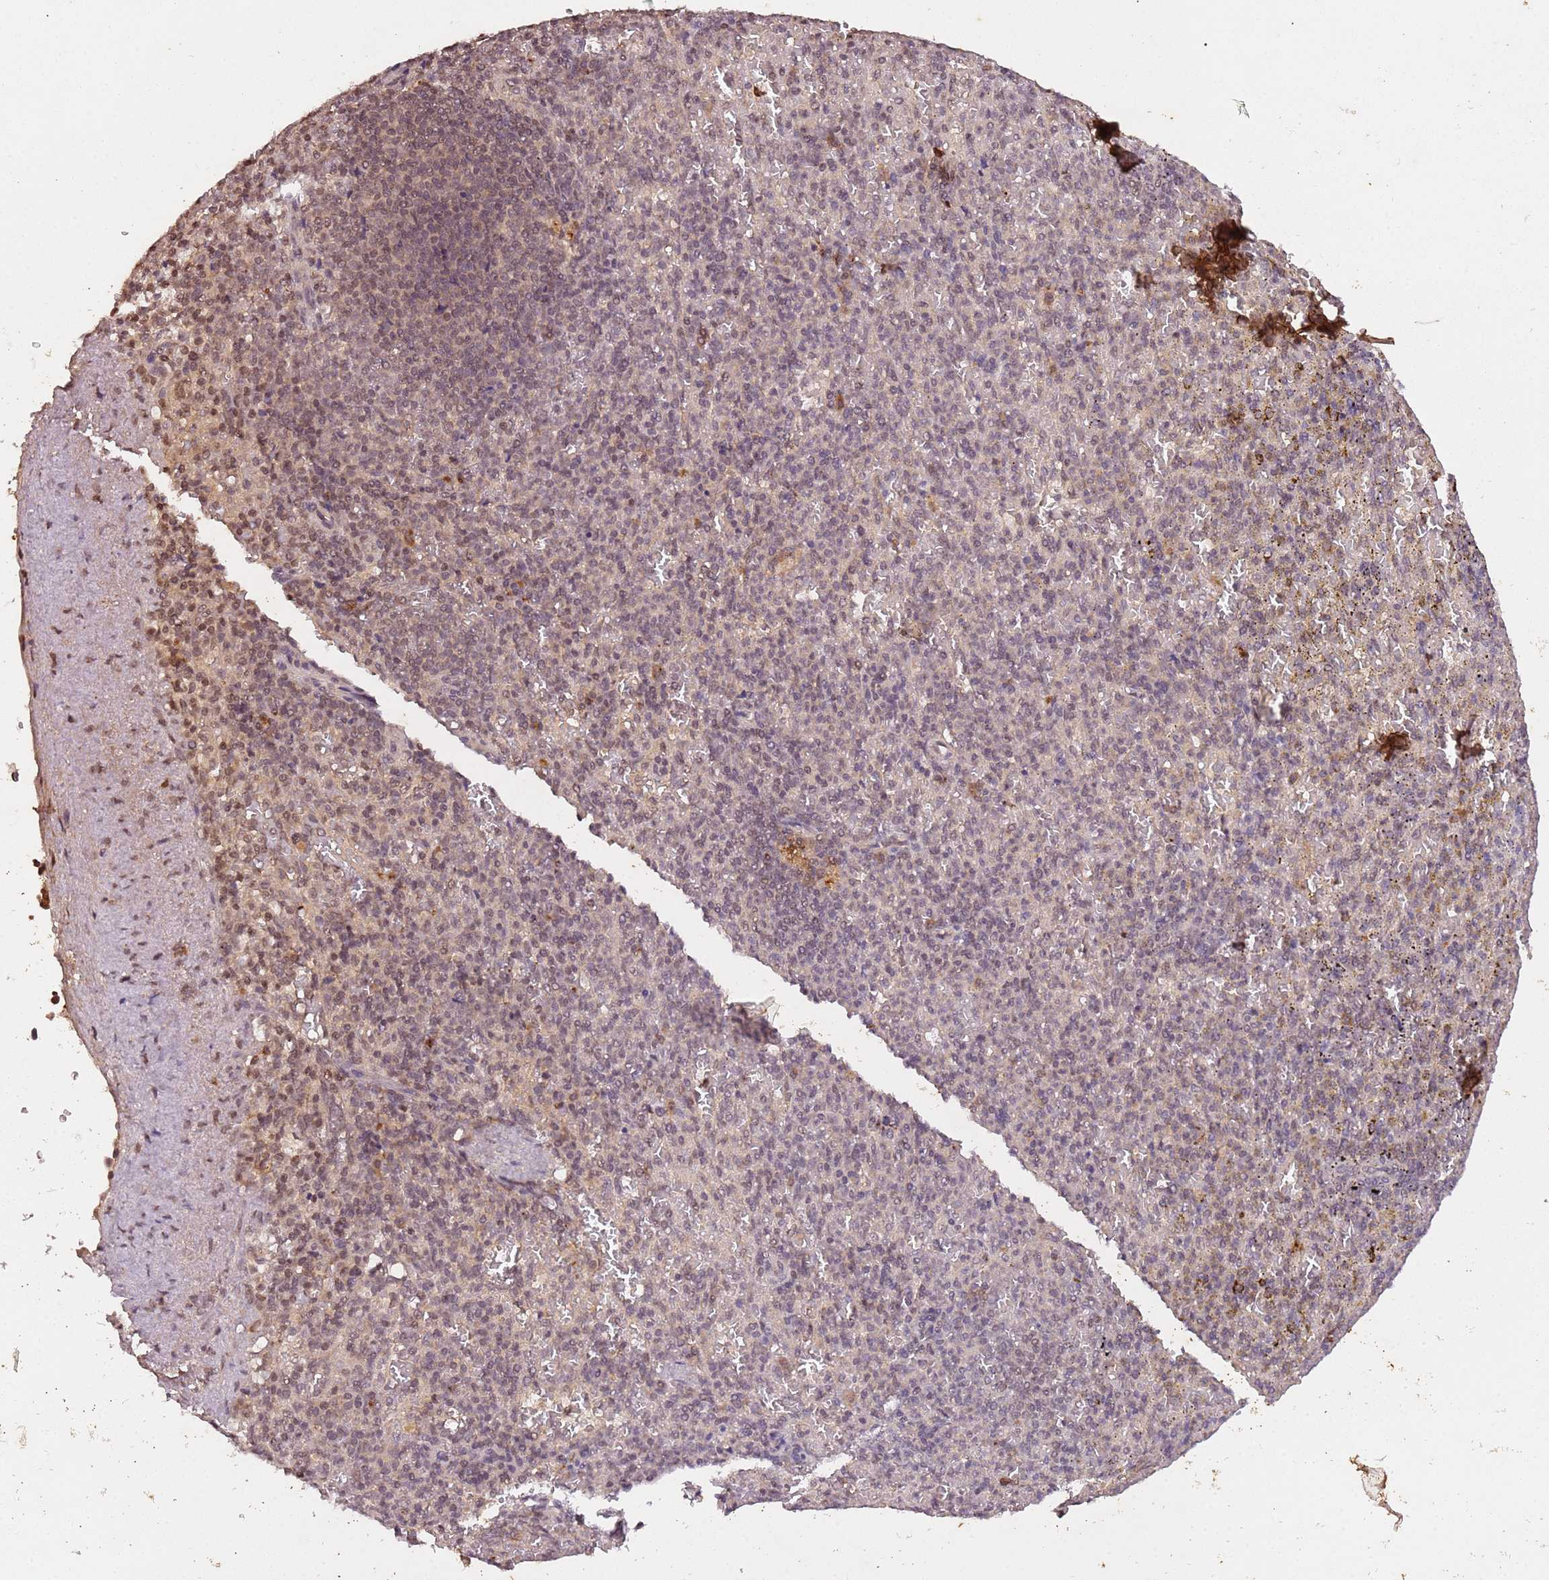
{"staining": {"intensity": "weak", "quantity": "25%-75%", "location": "nuclear"}, "tissue": "spleen", "cell_type": "Cells in red pulp", "image_type": "normal", "snomed": [{"axis": "morphology", "description": "Normal tissue, NOS"}, {"axis": "topography", "description": "Spleen"}], "caption": "The immunohistochemical stain labels weak nuclear staining in cells in red pulp of benign spleen. (brown staining indicates protein expression, while blue staining denotes nuclei).", "gene": "COL1A2", "patient": {"sex": "female", "age": 74}}